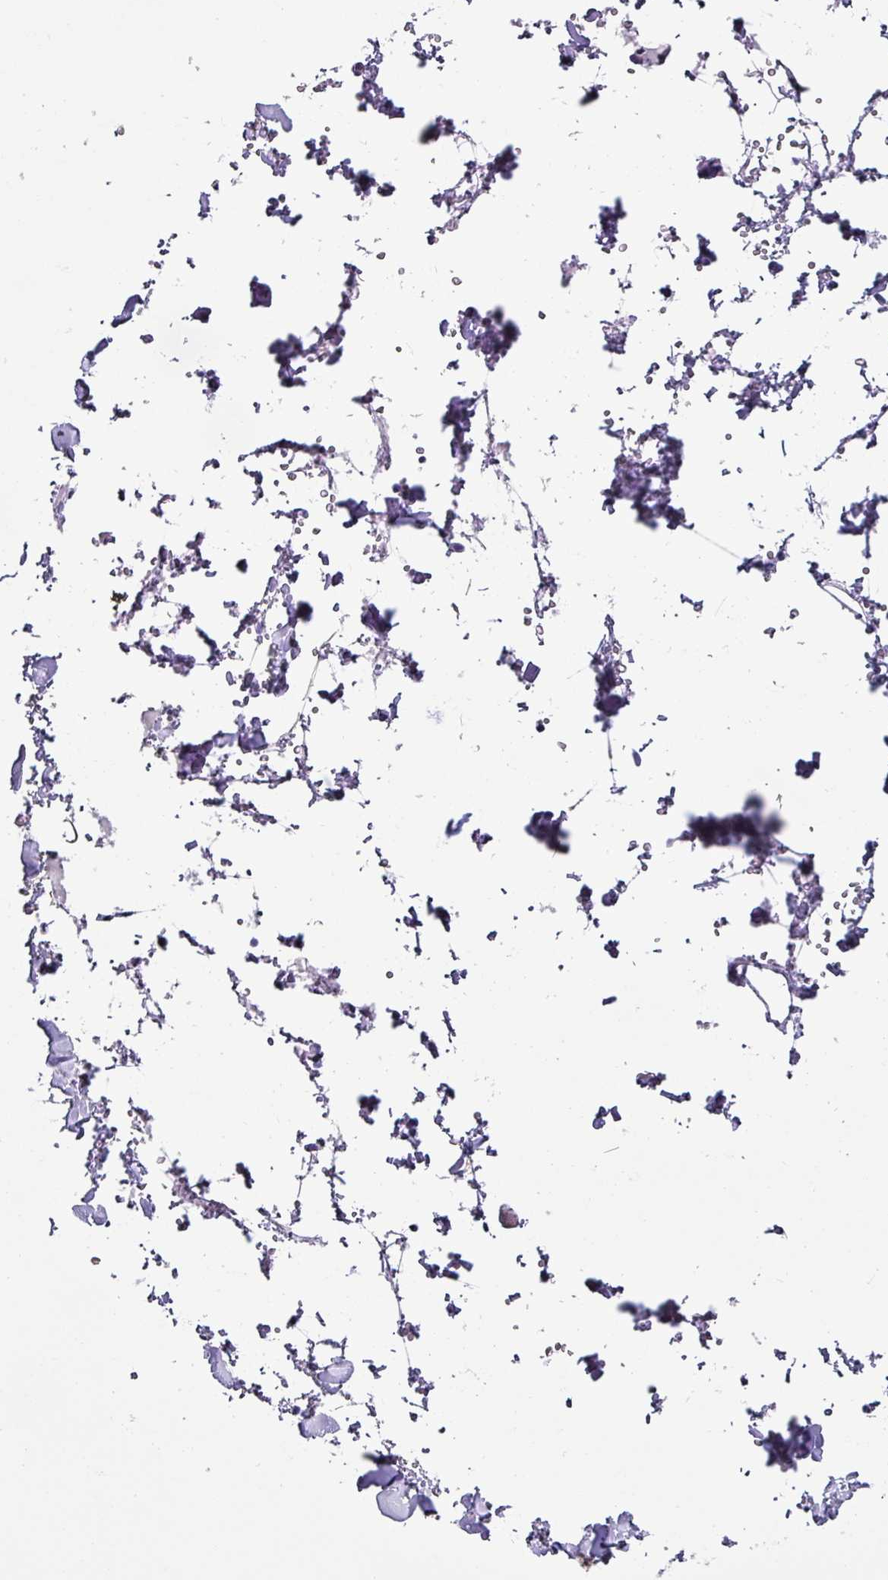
{"staining": {"intensity": "negative", "quantity": "none", "location": "none"}, "tissue": "adipose tissue", "cell_type": "Adipocytes", "image_type": "normal", "snomed": [{"axis": "morphology", "description": "Normal tissue, NOS"}, {"axis": "topography", "description": "Rectum"}, {"axis": "topography", "description": "Peripheral nerve tissue"}], "caption": "Adipocytes are negative for brown protein staining in benign adipose tissue. (Immunohistochemistry (ihc), brightfield microscopy, high magnification).", "gene": "KRT6A", "patient": {"sex": "female", "age": 69}}